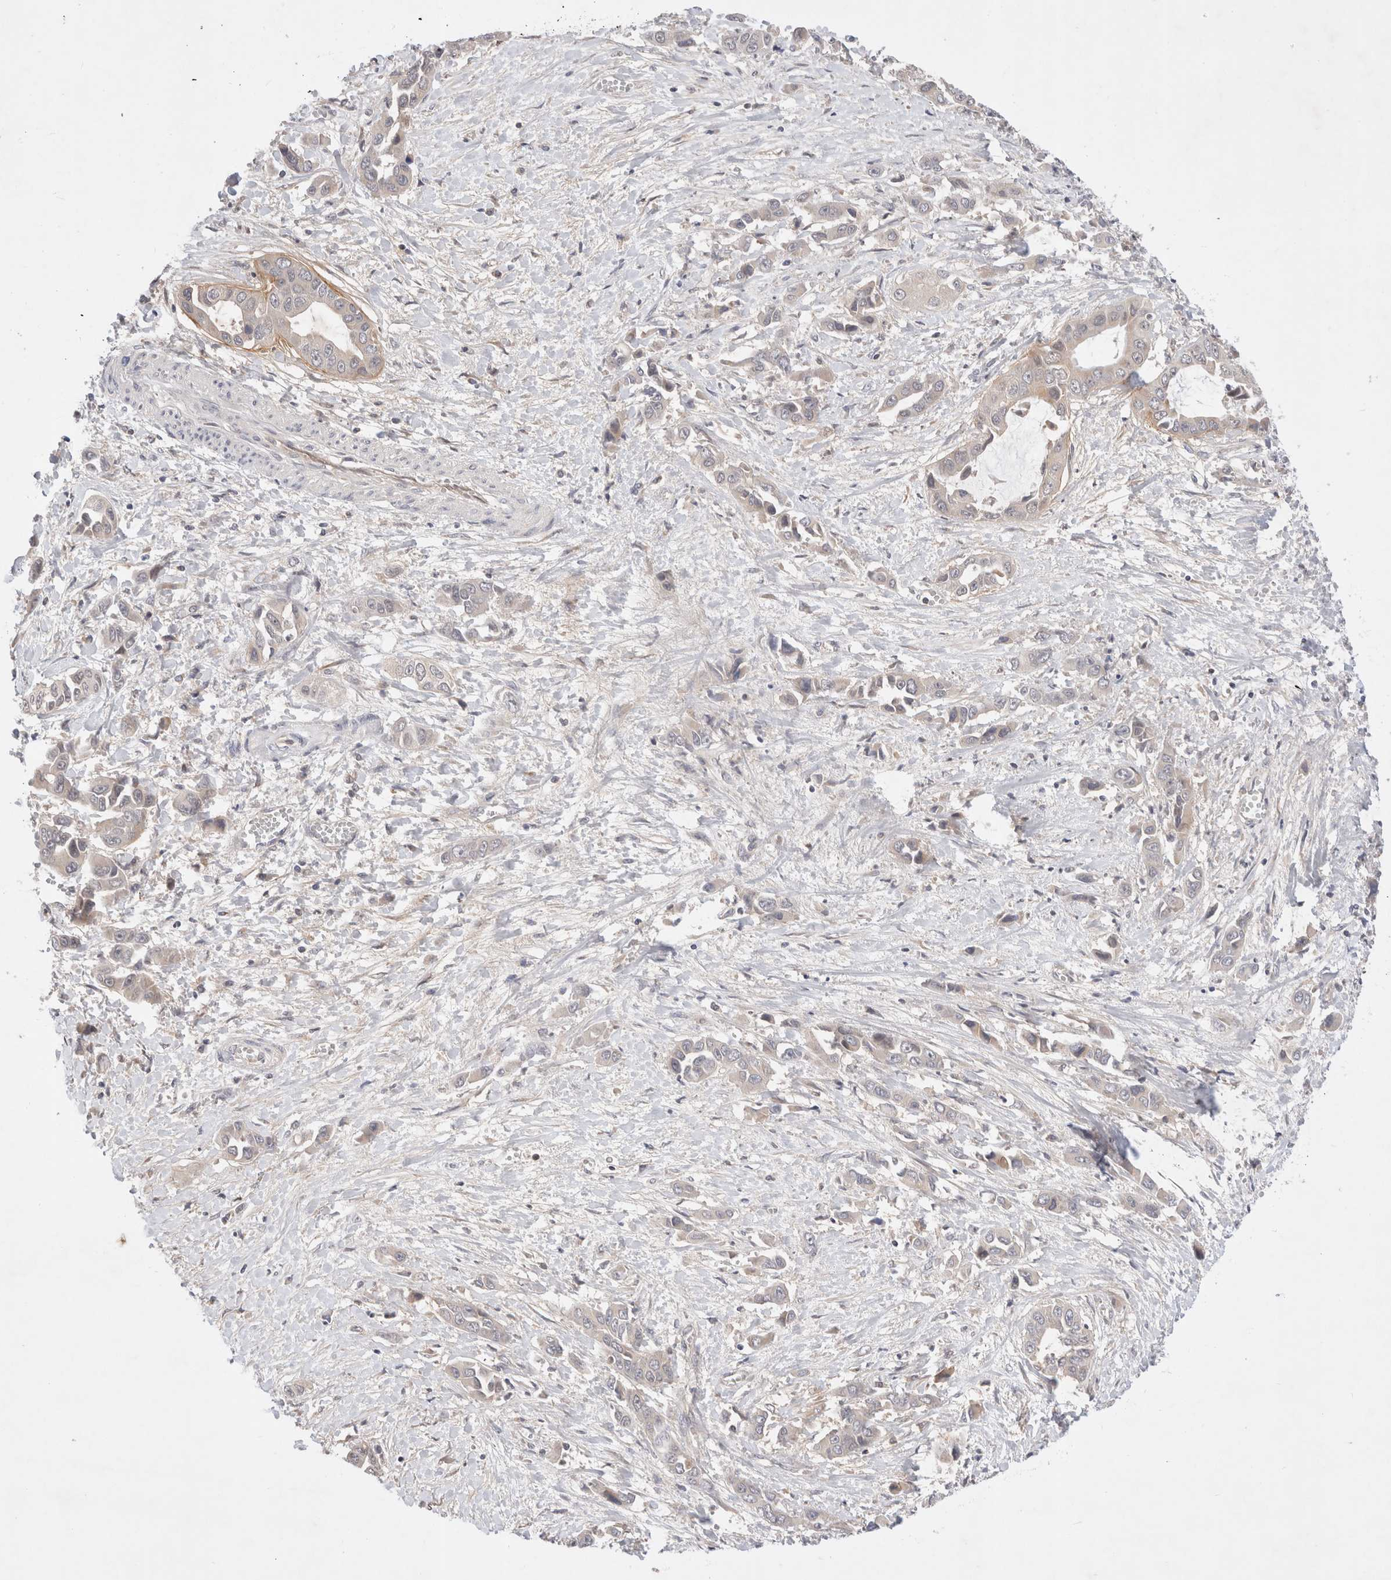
{"staining": {"intensity": "negative", "quantity": "none", "location": "none"}, "tissue": "liver cancer", "cell_type": "Tumor cells", "image_type": "cancer", "snomed": [{"axis": "morphology", "description": "Cholangiocarcinoma"}, {"axis": "topography", "description": "Liver"}], "caption": "Immunohistochemical staining of liver cancer (cholangiocarcinoma) displays no significant staining in tumor cells.", "gene": "GTF2I", "patient": {"sex": "female", "age": 52}}